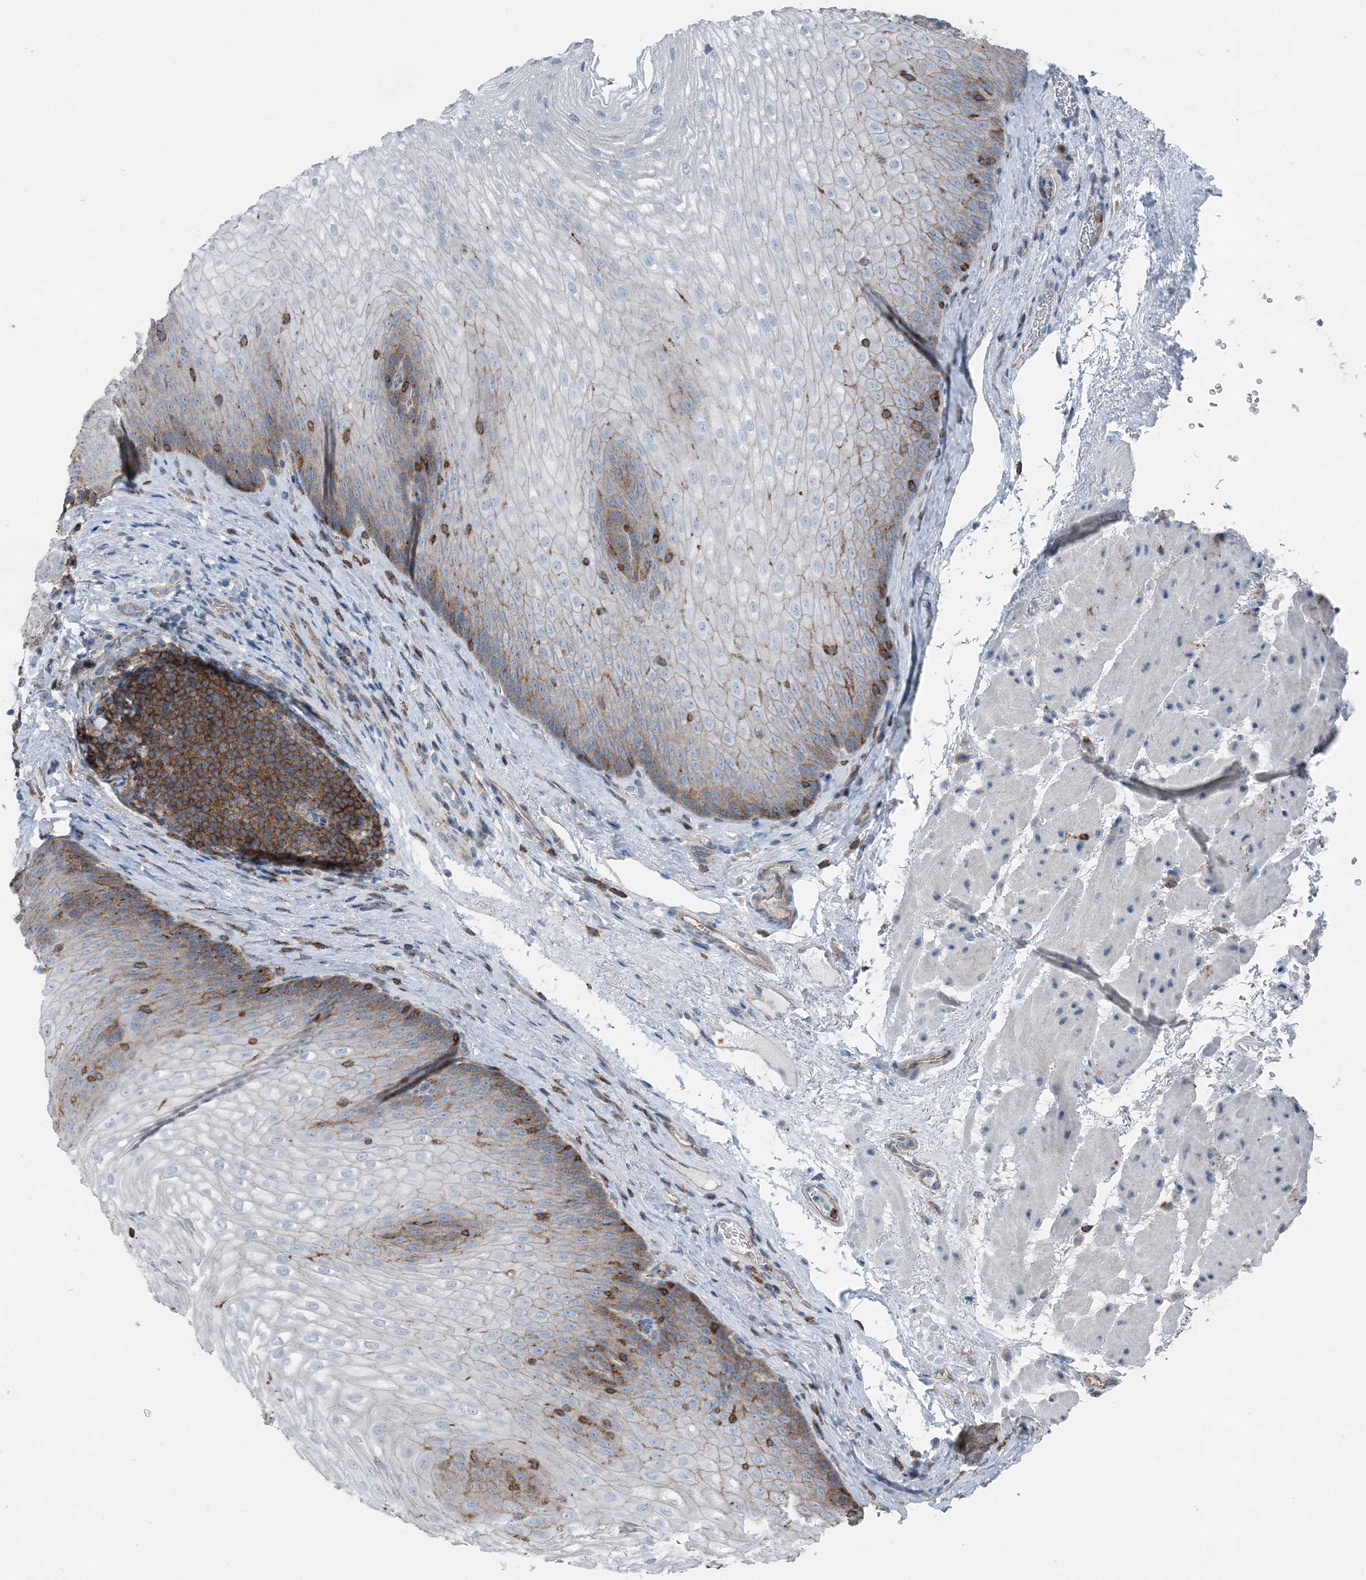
{"staining": {"intensity": "moderate", "quantity": "25%-75%", "location": "cytoplasmic/membranous"}, "tissue": "esophagus", "cell_type": "Squamous epithelial cells", "image_type": "normal", "snomed": [{"axis": "morphology", "description": "Normal tissue, NOS"}, {"axis": "topography", "description": "Esophagus"}], "caption": "Esophagus stained with a protein marker exhibits moderate staining in squamous epithelial cells.", "gene": "CFL1", "patient": {"sex": "female", "age": 66}}